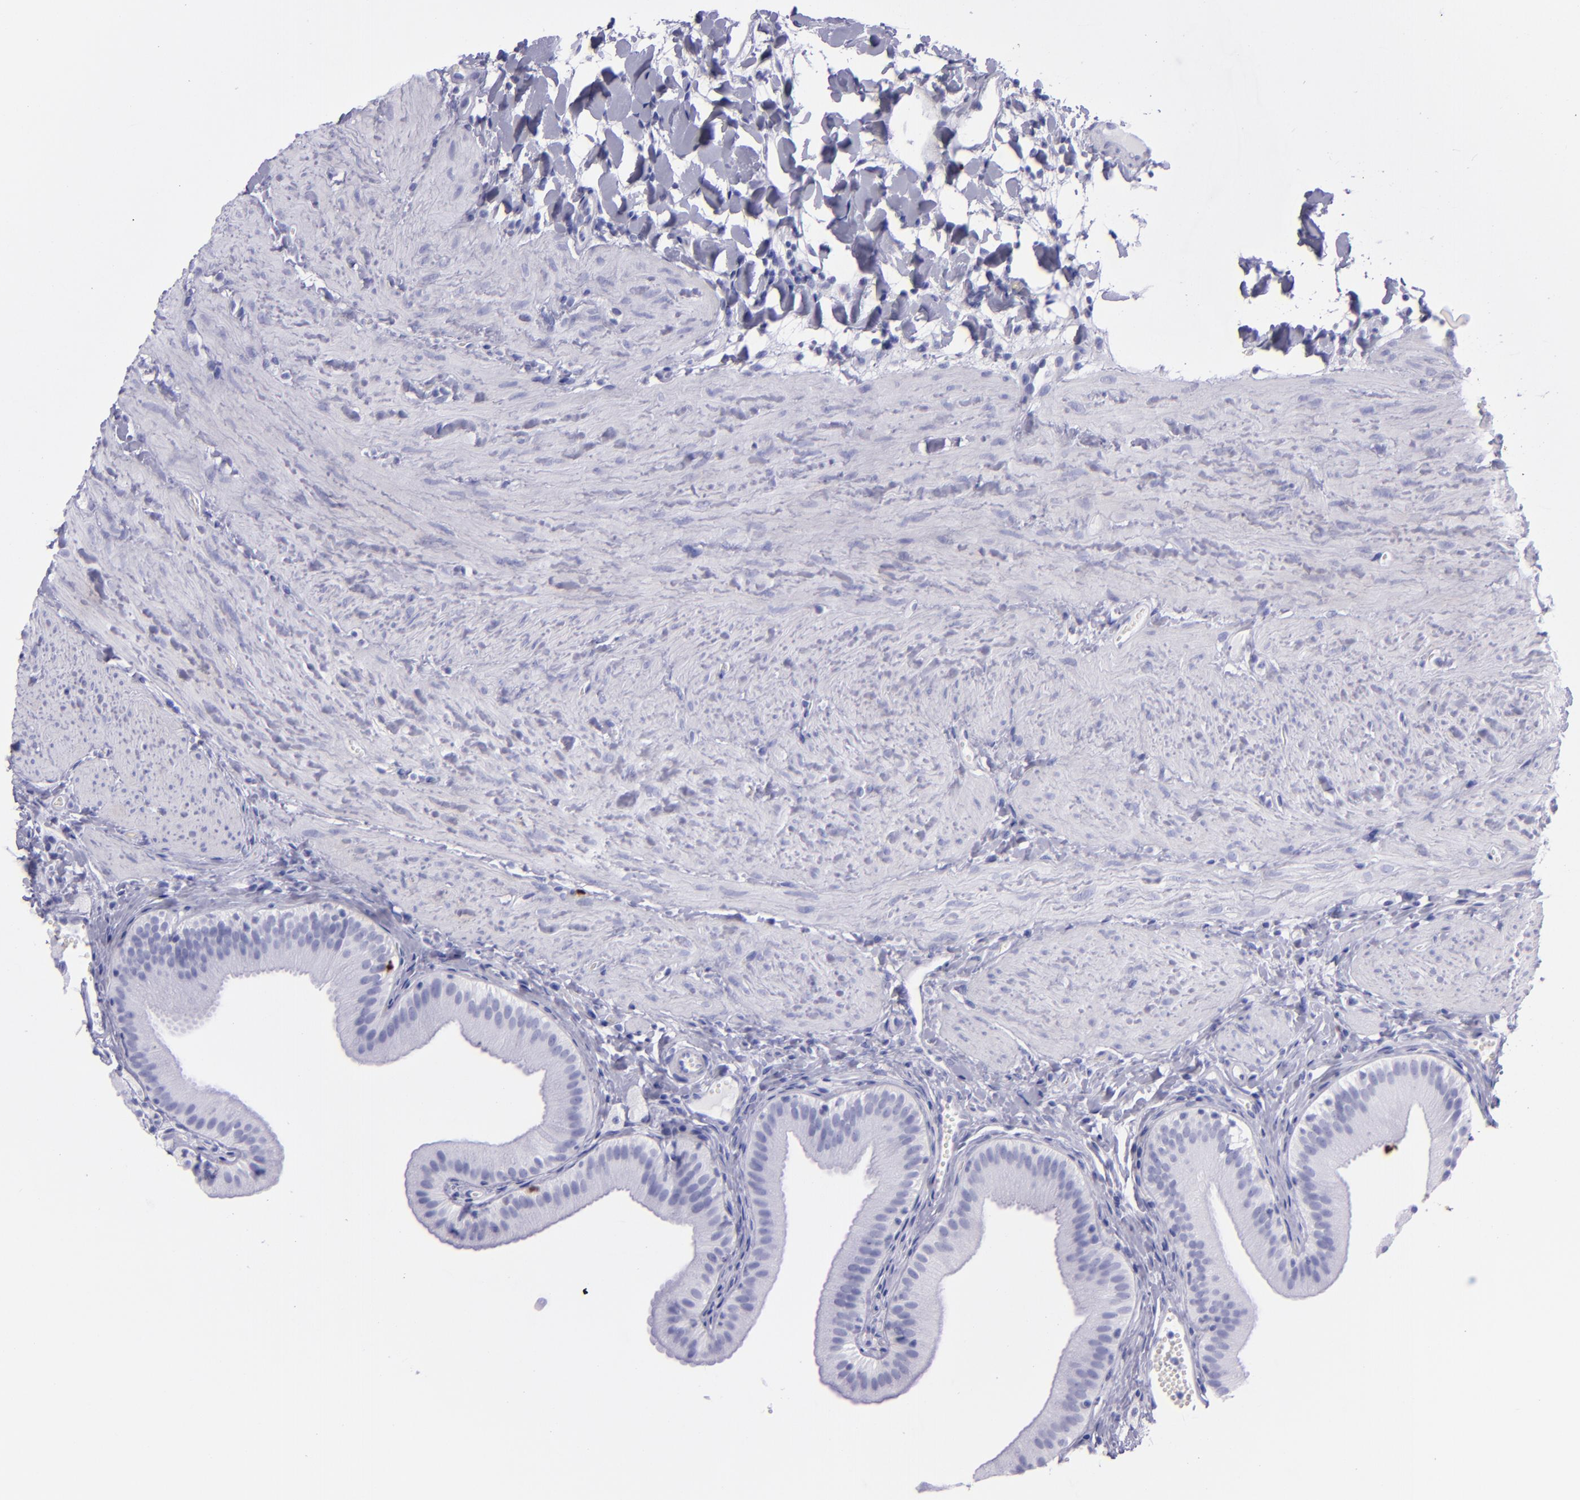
{"staining": {"intensity": "strong", "quantity": "<25%", "location": "nuclear"}, "tissue": "gallbladder", "cell_type": "Glandular cells", "image_type": "normal", "snomed": [{"axis": "morphology", "description": "Normal tissue, NOS"}, {"axis": "topography", "description": "Gallbladder"}], "caption": "The photomicrograph displays immunohistochemical staining of normal gallbladder. There is strong nuclear expression is identified in approximately <25% of glandular cells. The protein of interest is stained brown, and the nuclei are stained in blue (DAB (3,3'-diaminobenzidine) IHC with brightfield microscopy, high magnification).", "gene": "TOP2A", "patient": {"sex": "female", "age": 24}}